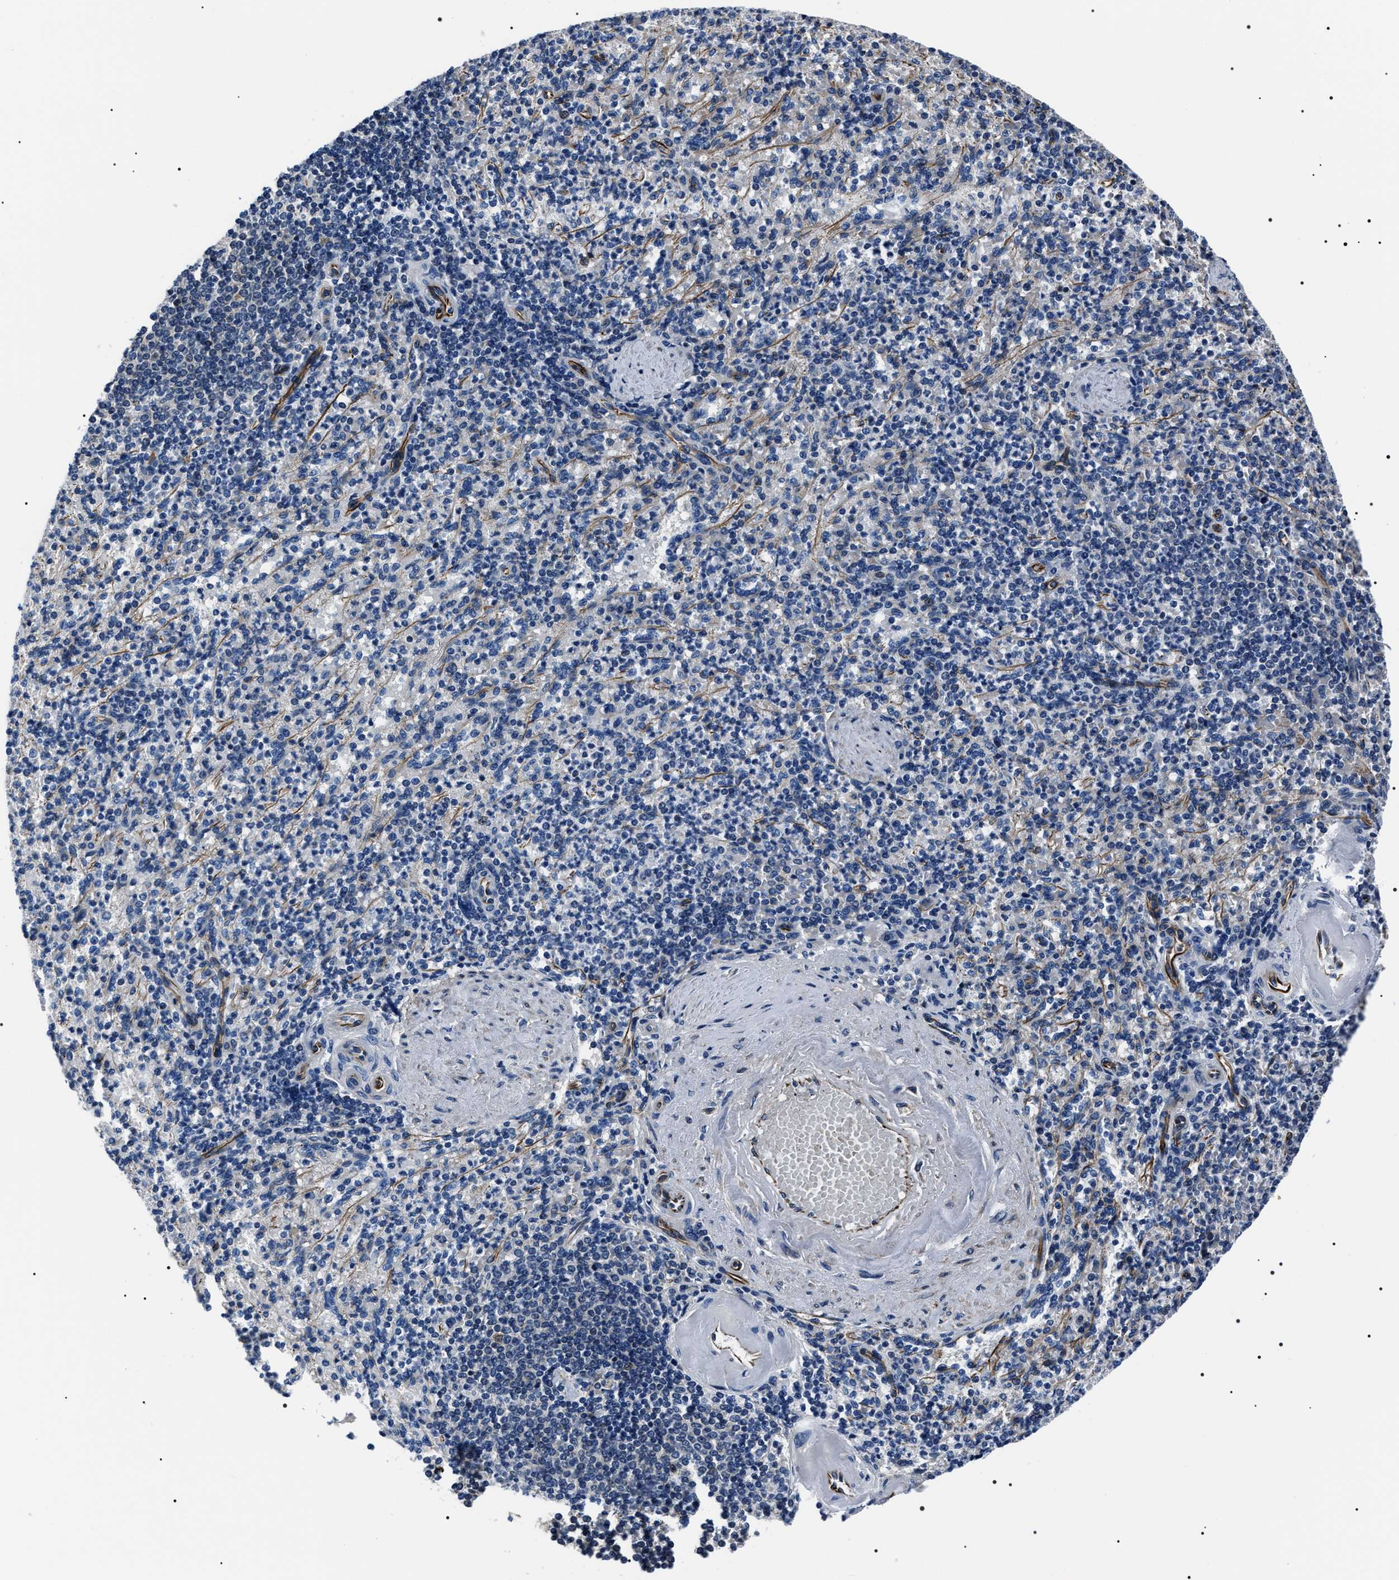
{"staining": {"intensity": "moderate", "quantity": "<25%", "location": "cytoplasmic/membranous"}, "tissue": "spleen", "cell_type": "Cells in red pulp", "image_type": "normal", "snomed": [{"axis": "morphology", "description": "Normal tissue, NOS"}, {"axis": "topography", "description": "Spleen"}], "caption": "Protein expression analysis of benign spleen displays moderate cytoplasmic/membranous expression in about <25% of cells in red pulp.", "gene": "BAG2", "patient": {"sex": "female", "age": 74}}